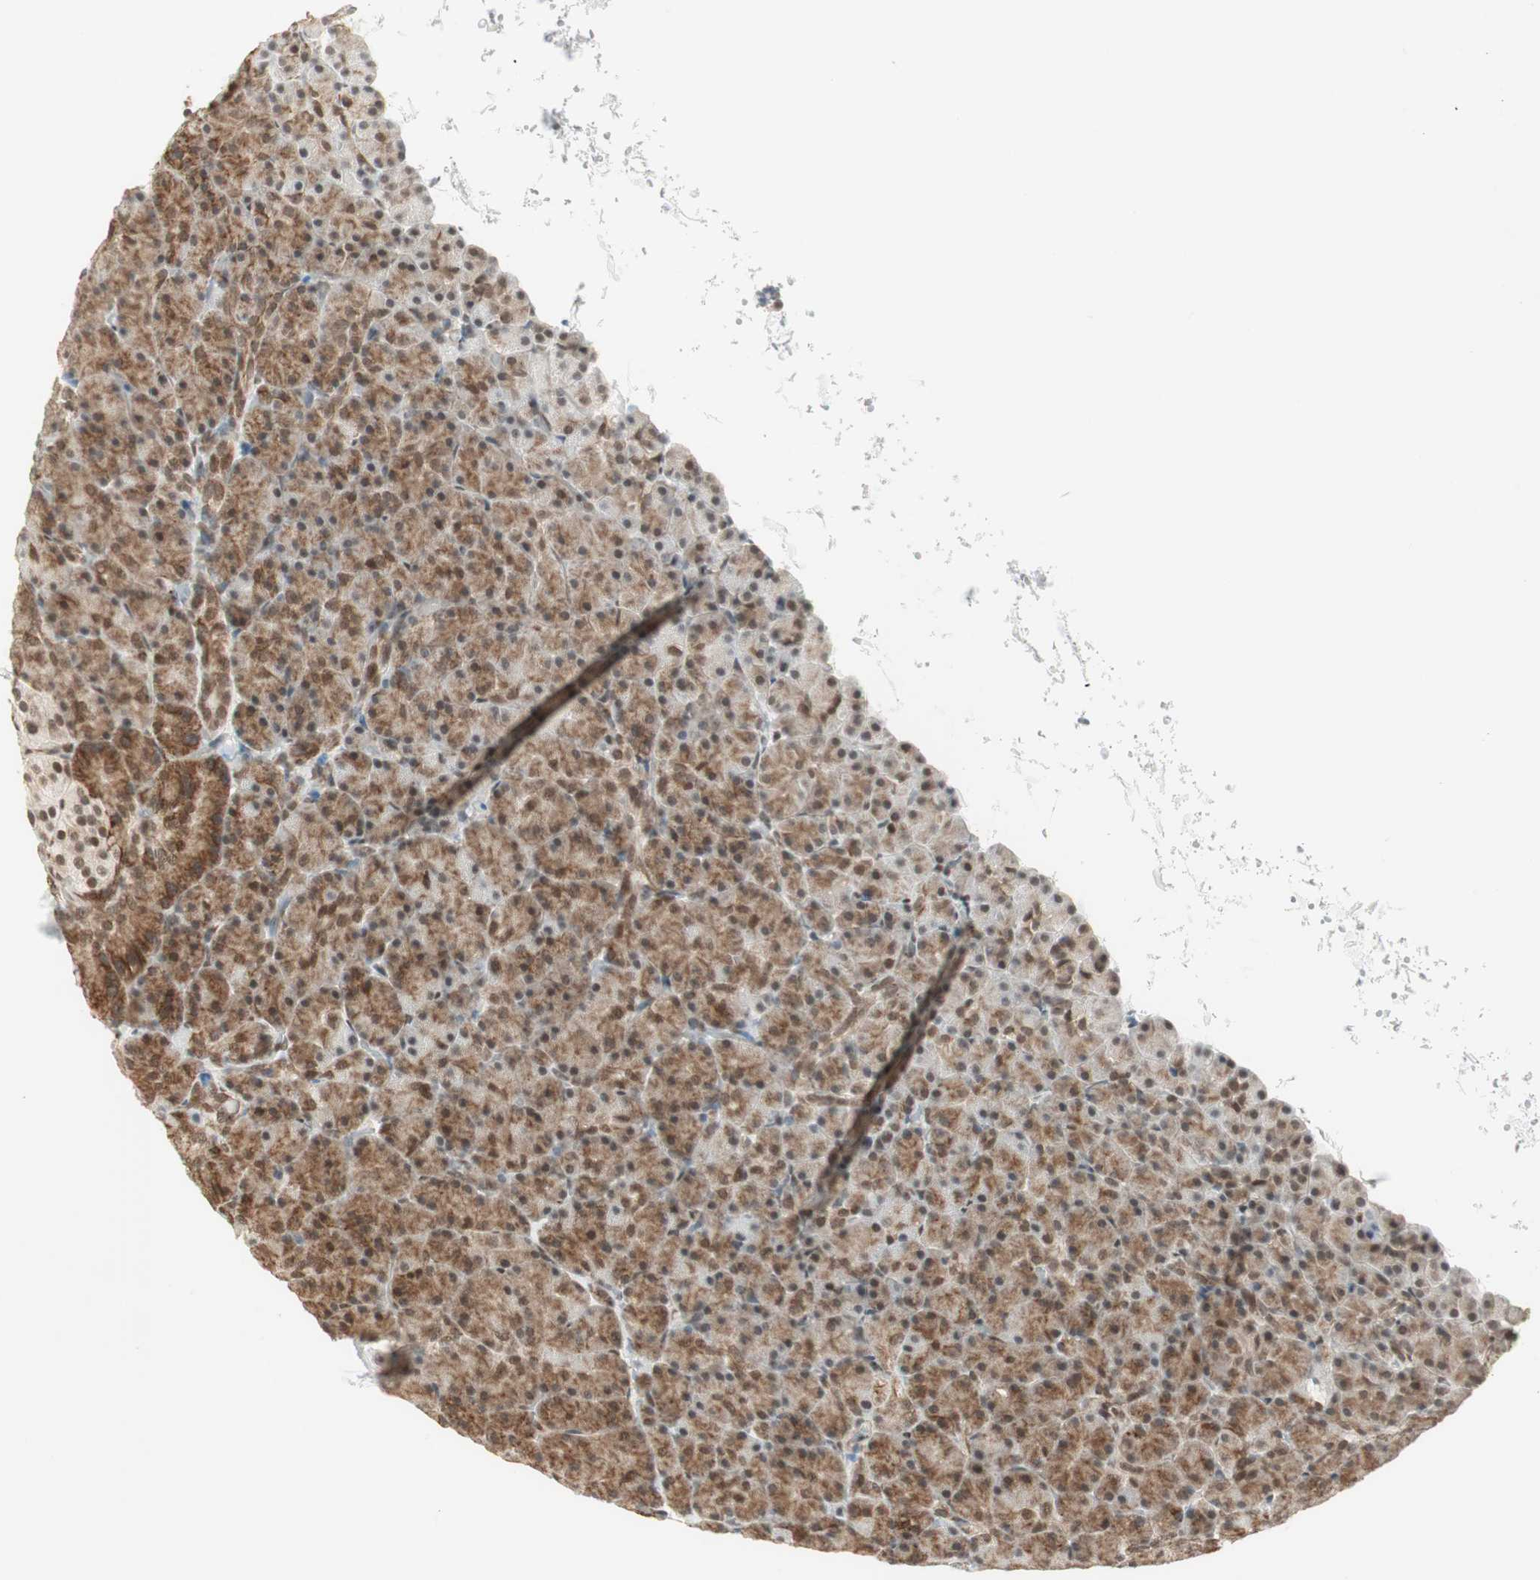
{"staining": {"intensity": "moderate", "quantity": ">75%", "location": "cytoplasmic/membranous,nuclear"}, "tissue": "pancreas", "cell_type": "Exocrine glandular cells", "image_type": "normal", "snomed": [{"axis": "morphology", "description": "Normal tissue, NOS"}, {"axis": "topography", "description": "Pancreas"}], "caption": "Immunohistochemical staining of unremarkable human pancreas exhibits moderate cytoplasmic/membranous,nuclear protein positivity in about >75% of exocrine glandular cells.", "gene": "ZBTB17", "patient": {"sex": "female", "age": 43}}